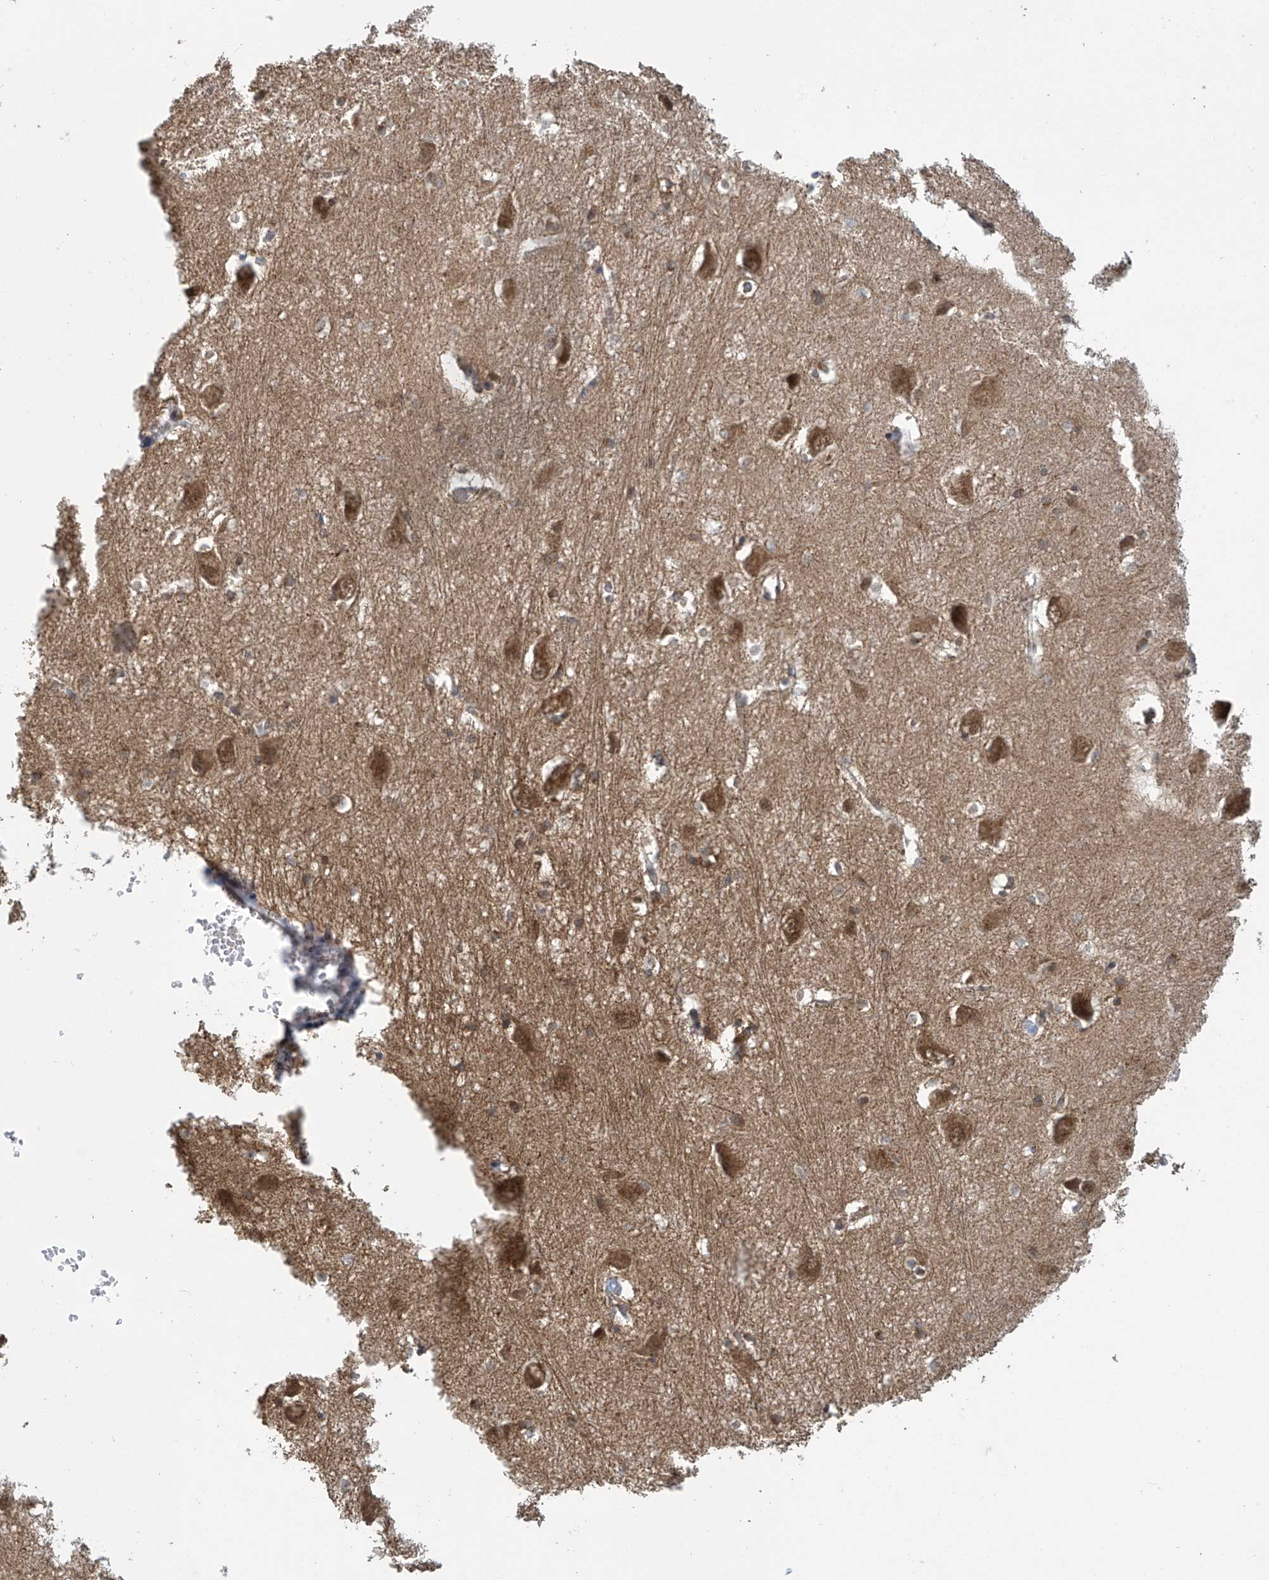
{"staining": {"intensity": "moderate", "quantity": "<25%", "location": "cytoplasmic/membranous,nuclear"}, "tissue": "caudate", "cell_type": "Glial cells", "image_type": "normal", "snomed": [{"axis": "morphology", "description": "Normal tissue, NOS"}, {"axis": "topography", "description": "Lateral ventricle wall"}], "caption": "Caudate stained for a protein reveals moderate cytoplasmic/membranous,nuclear positivity in glial cells. The staining was performed using DAB (3,3'-diaminobenzidine) to visualize the protein expression in brown, while the nuclei were stained in blue with hematoxylin (Magnification: 20x).", "gene": "ABHD13", "patient": {"sex": "male", "age": 37}}